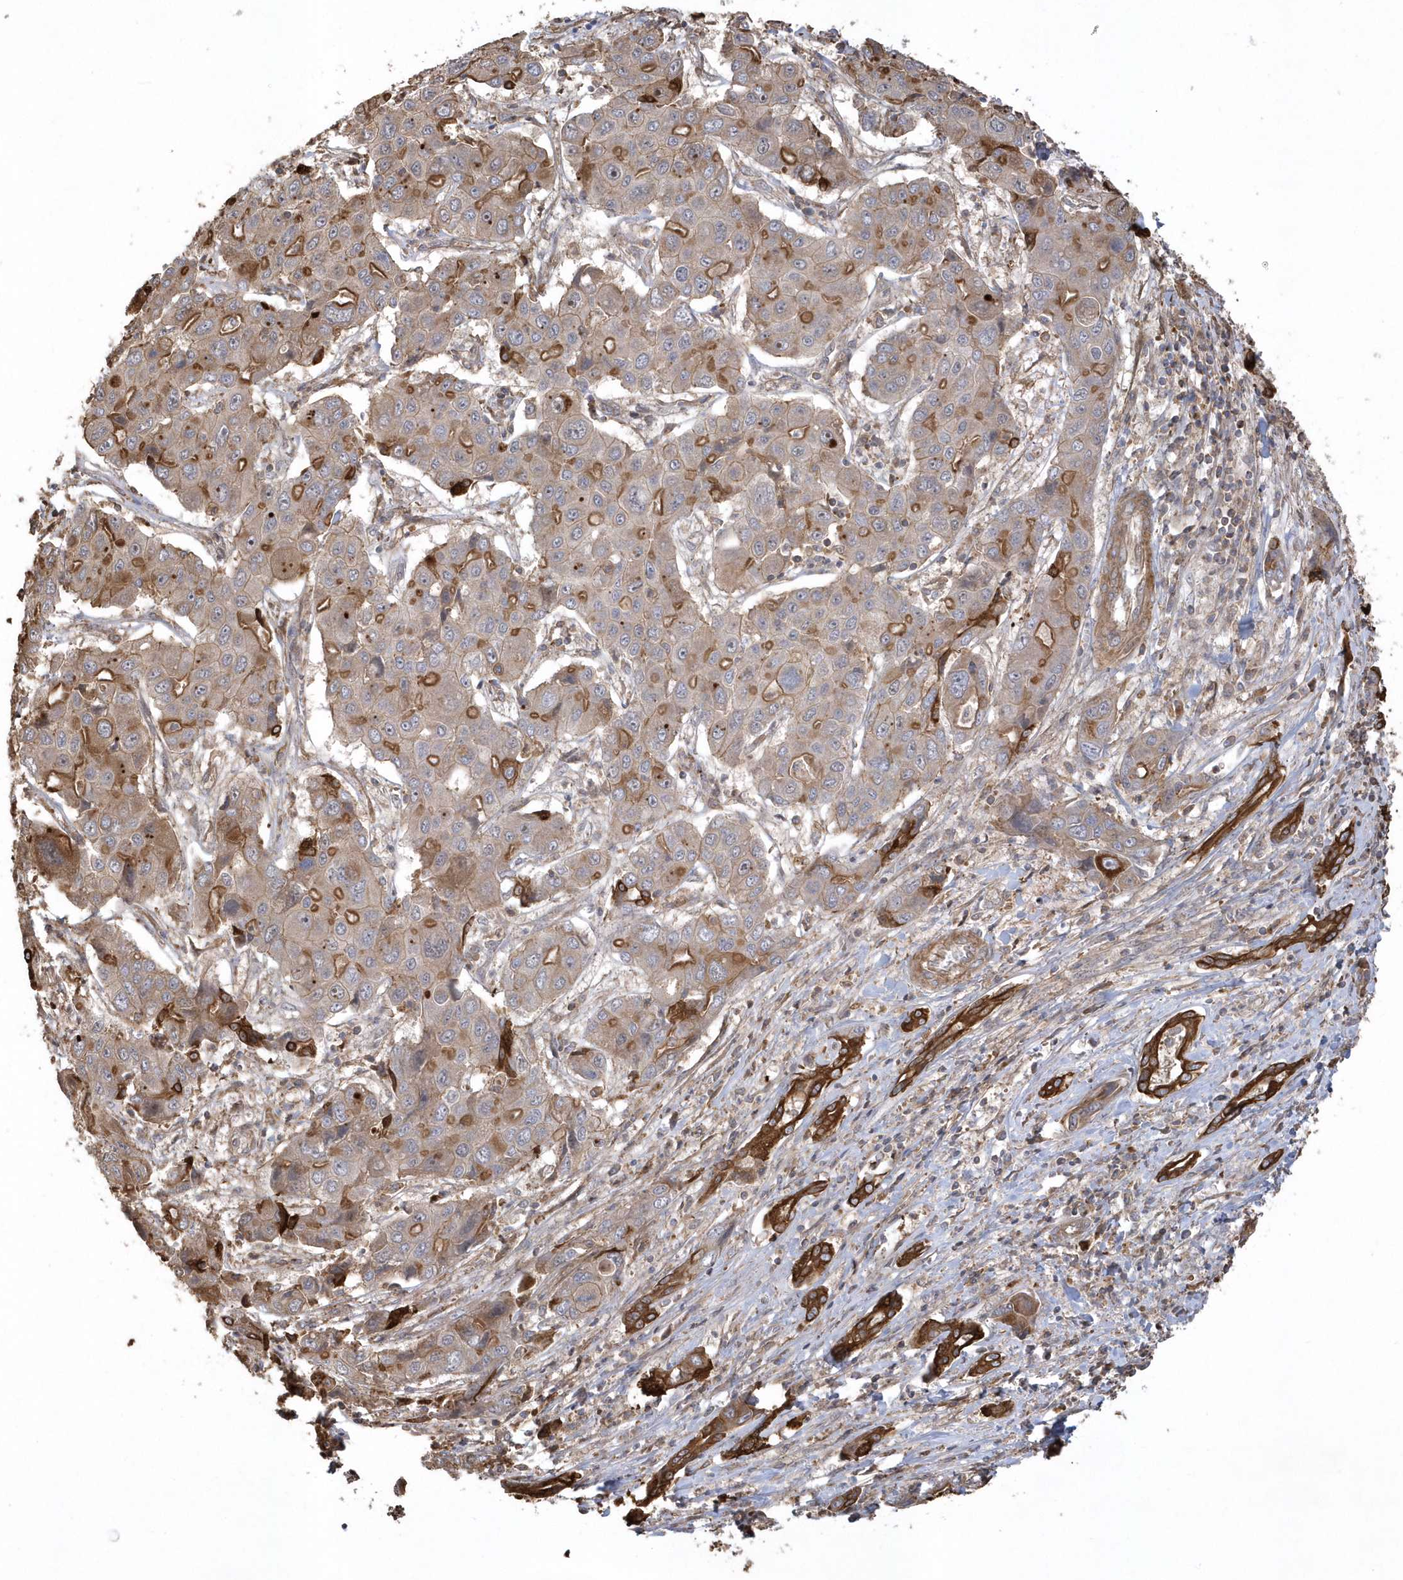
{"staining": {"intensity": "moderate", "quantity": "25%-75%", "location": "cytoplasmic/membranous"}, "tissue": "liver cancer", "cell_type": "Tumor cells", "image_type": "cancer", "snomed": [{"axis": "morphology", "description": "Cholangiocarcinoma"}, {"axis": "topography", "description": "Liver"}], "caption": "A micrograph showing moderate cytoplasmic/membranous staining in about 25%-75% of tumor cells in liver cholangiocarcinoma, as visualized by brown immunohistochemical staining.", "gene": "SENP8", "patient": {"sex": "male", "age": 67}}